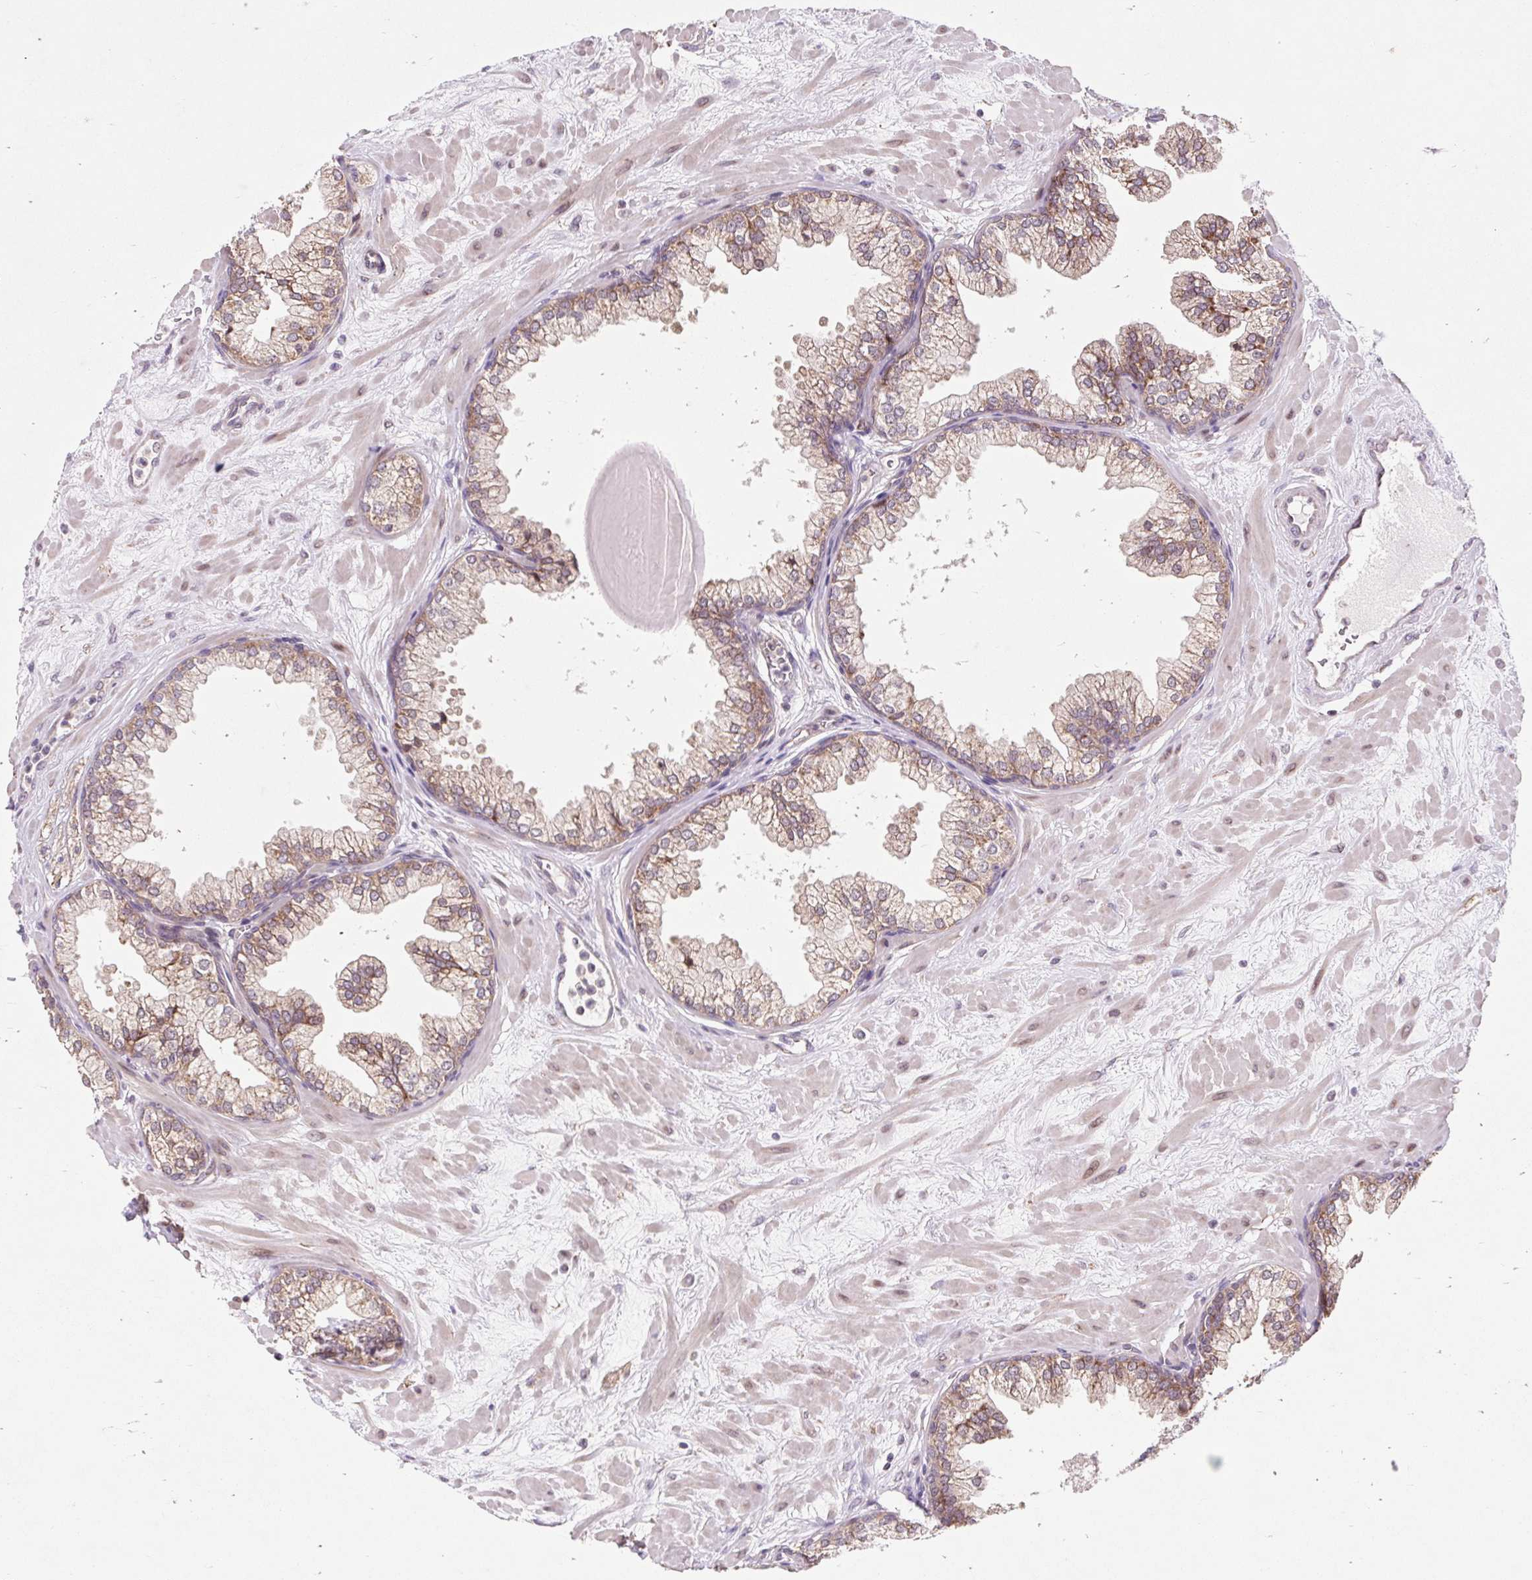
{"staining": {"intensity": "moderate", "quantity": ">75%", "location": "cytoplasmic/membranous"}, "tissue": "prostate", "cell_type": "Glandular cells", "image_type": "normal", "snomed": [{"axis": "morphology", "description": "Normal tissue, NOS"}, {"axis": "topography", "description": "Prostate"}, {"axis": "topography", "description": "Peripheral nerve tissue"}], "caption": "Immunohistochemistry image of unremarkable human prostate stained for a protein (brown), which shows medium levels of moderate cytoplasmic/membranous staining in approximately >75% of glandular cells.", "gene": "HFE", "patient": {"sex": "male", "age": 61}}